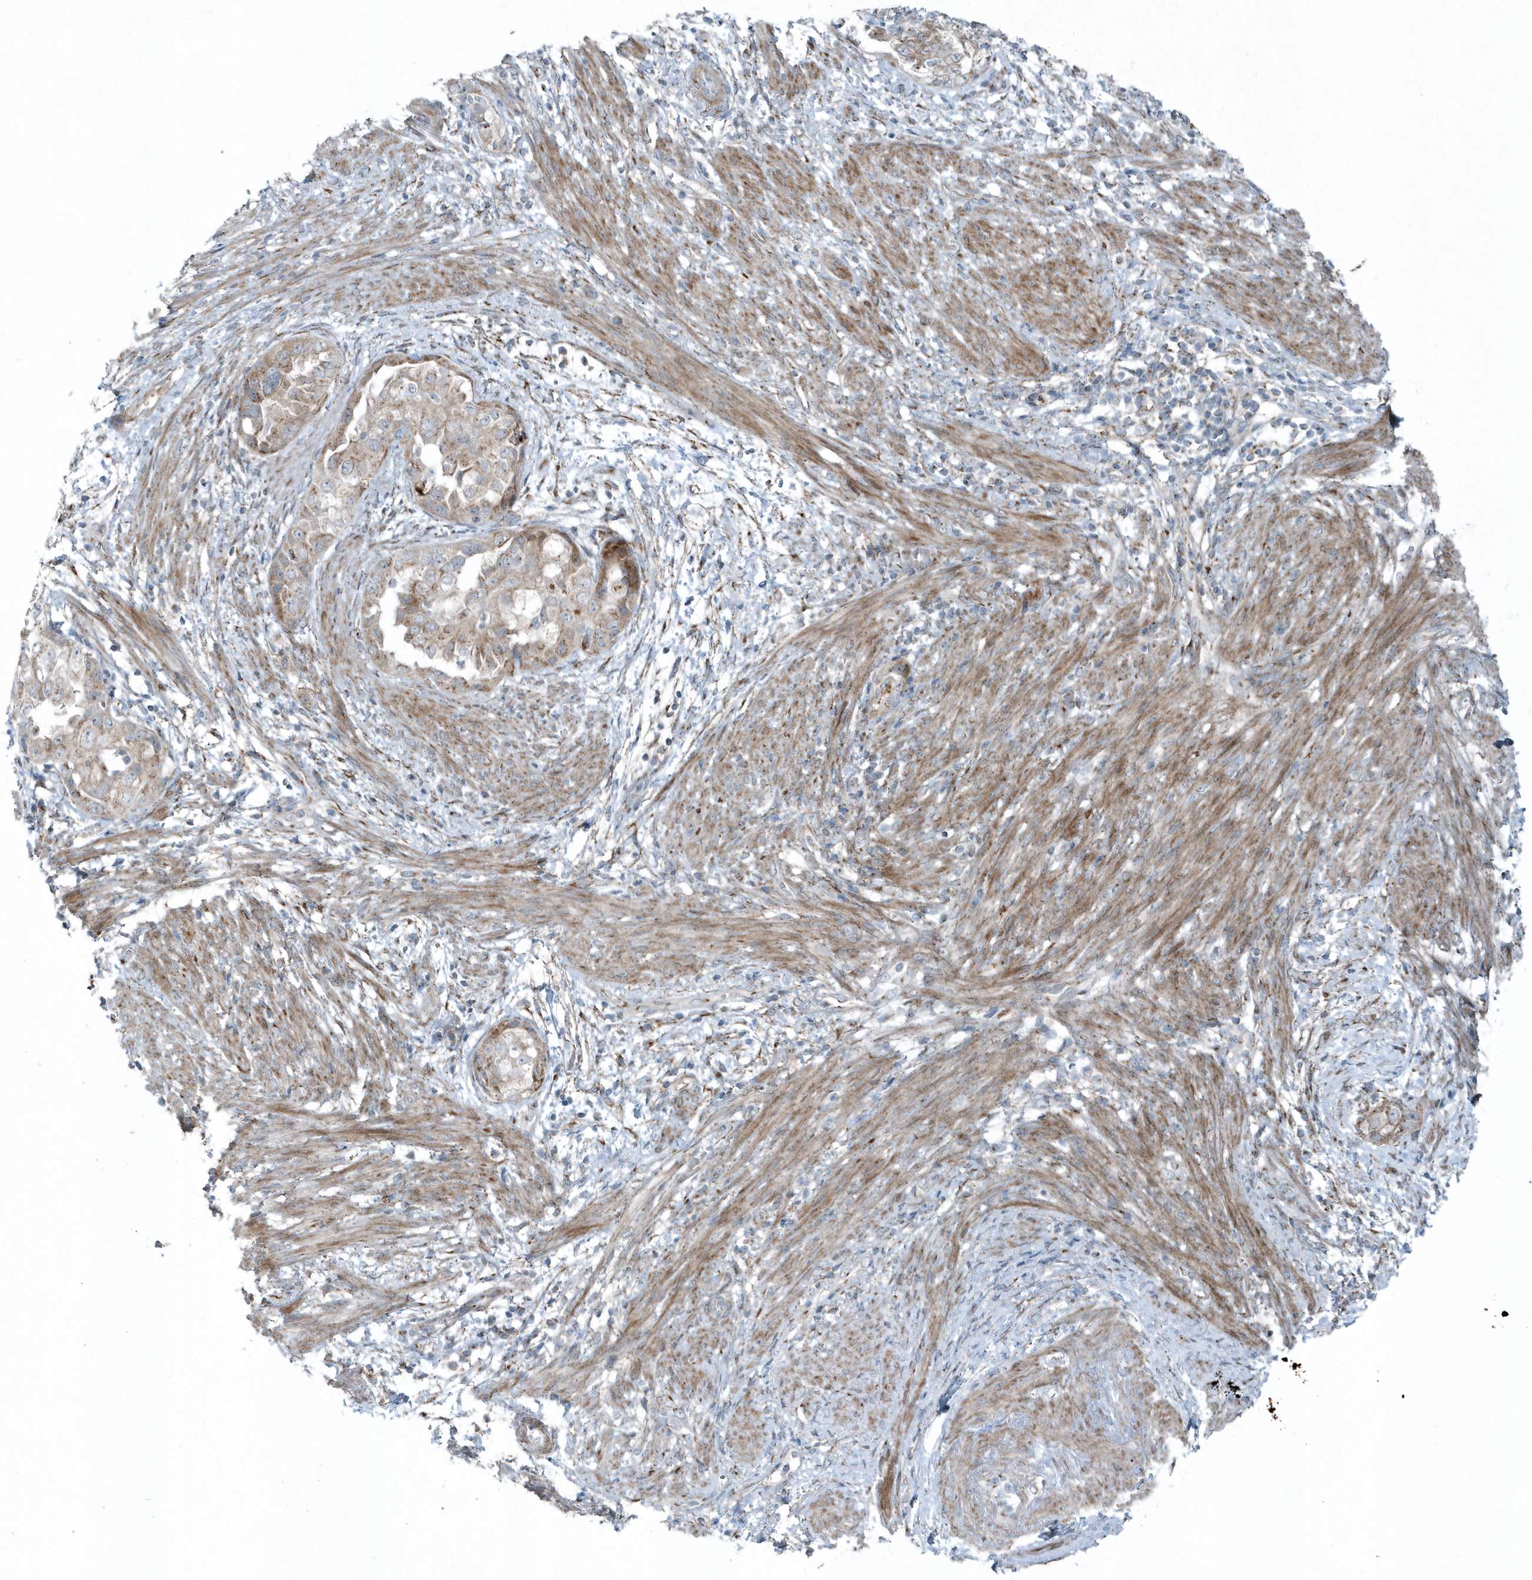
{"staining": {"intensity": "moderate", "quantity": "25%-75%", "location": "cytoplasmic/membranous"}, "tissue": "endometrial cancer", "cell_type": "Tumor cells", "image_type": "cancer", "snomed": [{"axis": "morphology", "description": "Adenocarcinoma, NOS"}, {"axis": "topography", "description": "Endometrium"}], "caption": "This is a photomicrograph of IHC staining of endometrial adenocarcinoma, which shows moderate staining in the cytoplasmic/membranous of tumor cells.", "gene": "GCC2", "patient": {"sex": "female", "age": 85}}